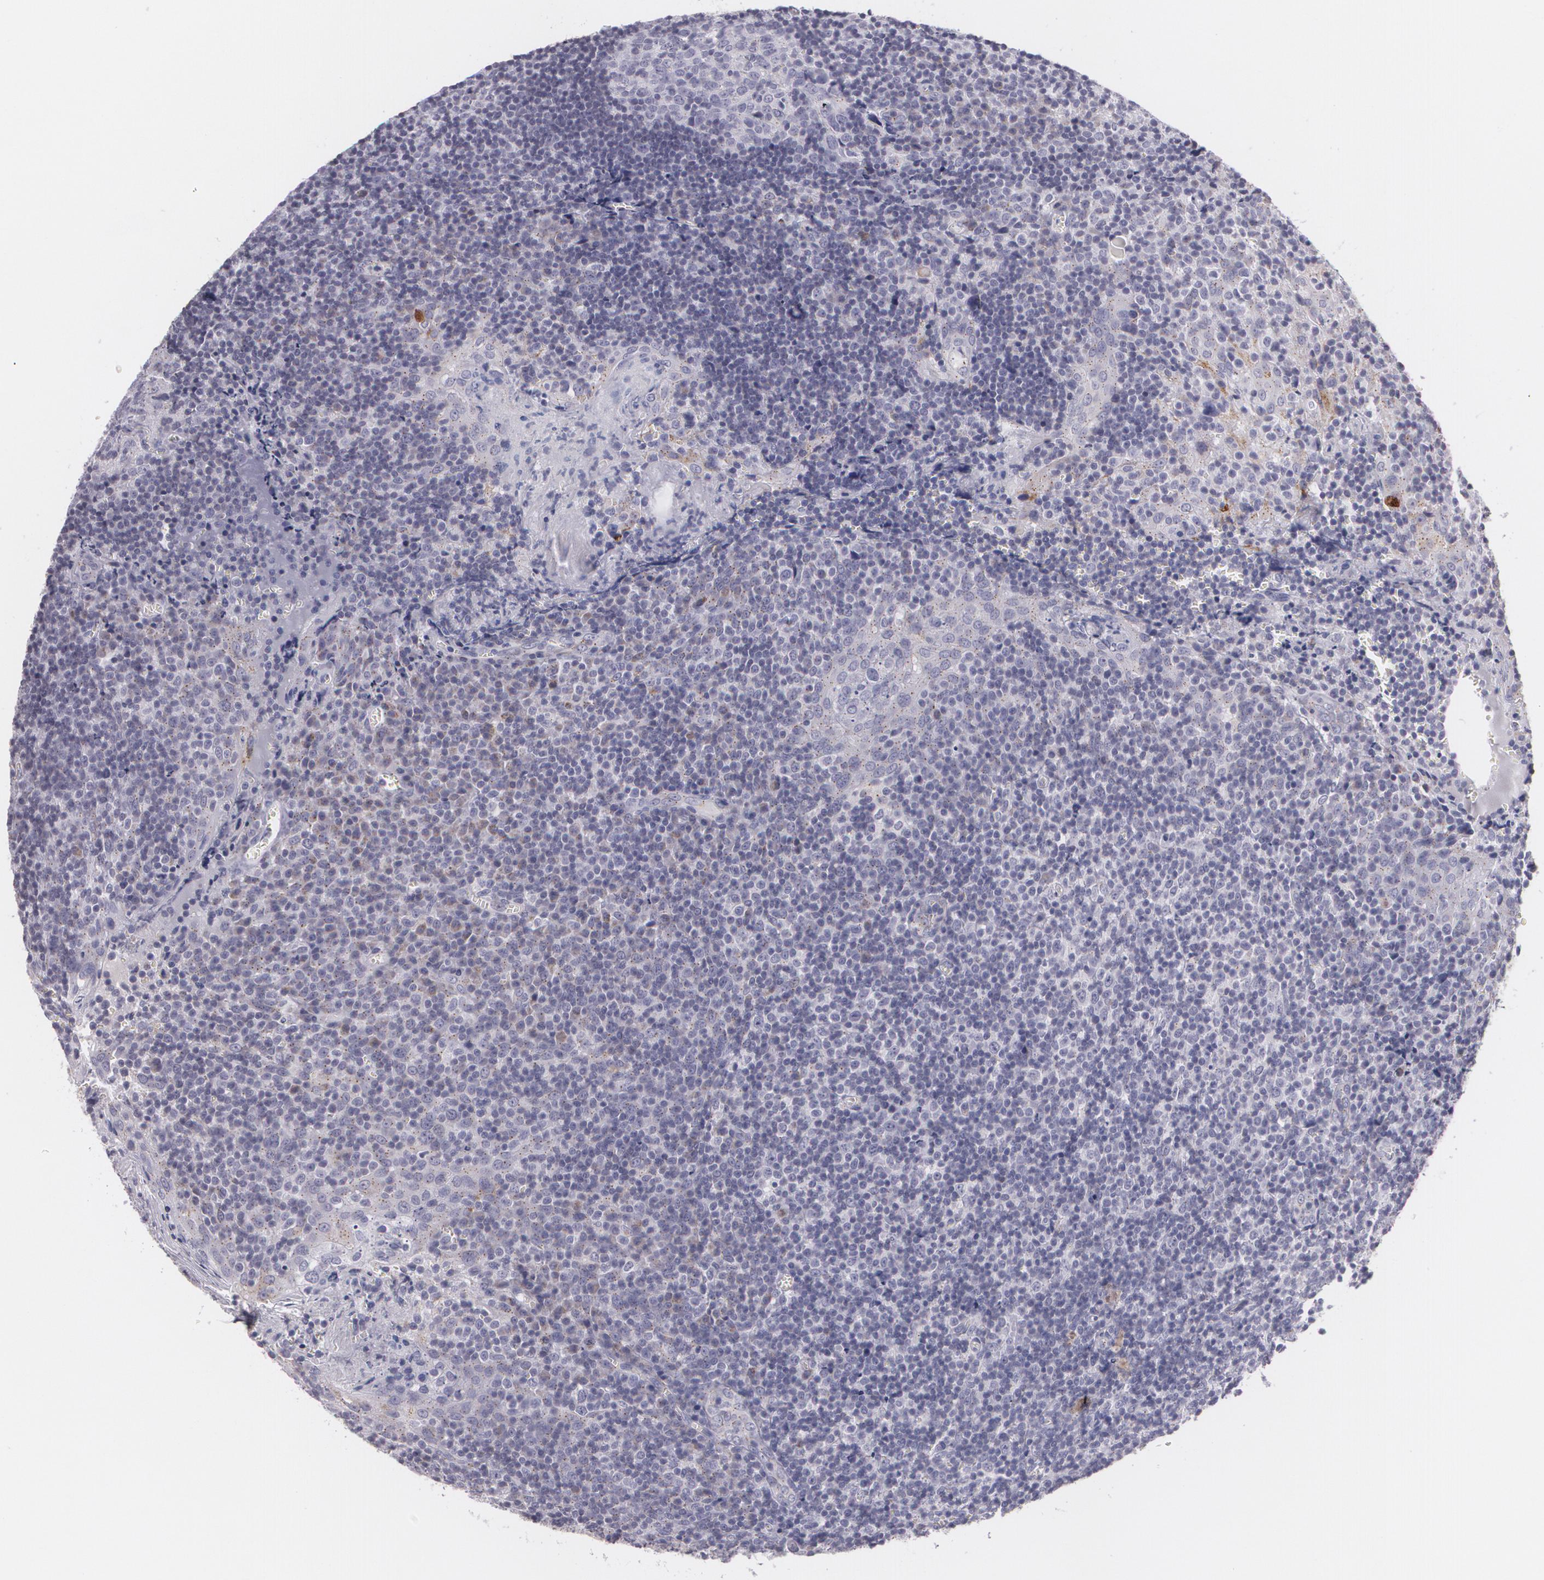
{"staining": {"intensity": "negative", "quantity": "none", "location": "none"}, "tissue": "tonsil", "cell_type": "Germinal center cells", "image_type": "normal", "snomed": [{"axis": "morphology", "description": "Normal tissue, NOS"}, {"axis": "topography", "description": "Tonsil"}], "caption": "This photomicrograph is of unremarkable tonsil stained with IHC to label a protein in brown with the nuclei are counter-stained blue. There is no staining in germinal center cells.", "gene": "CILK1", "patient": {"sex": "male", "age": 20}}